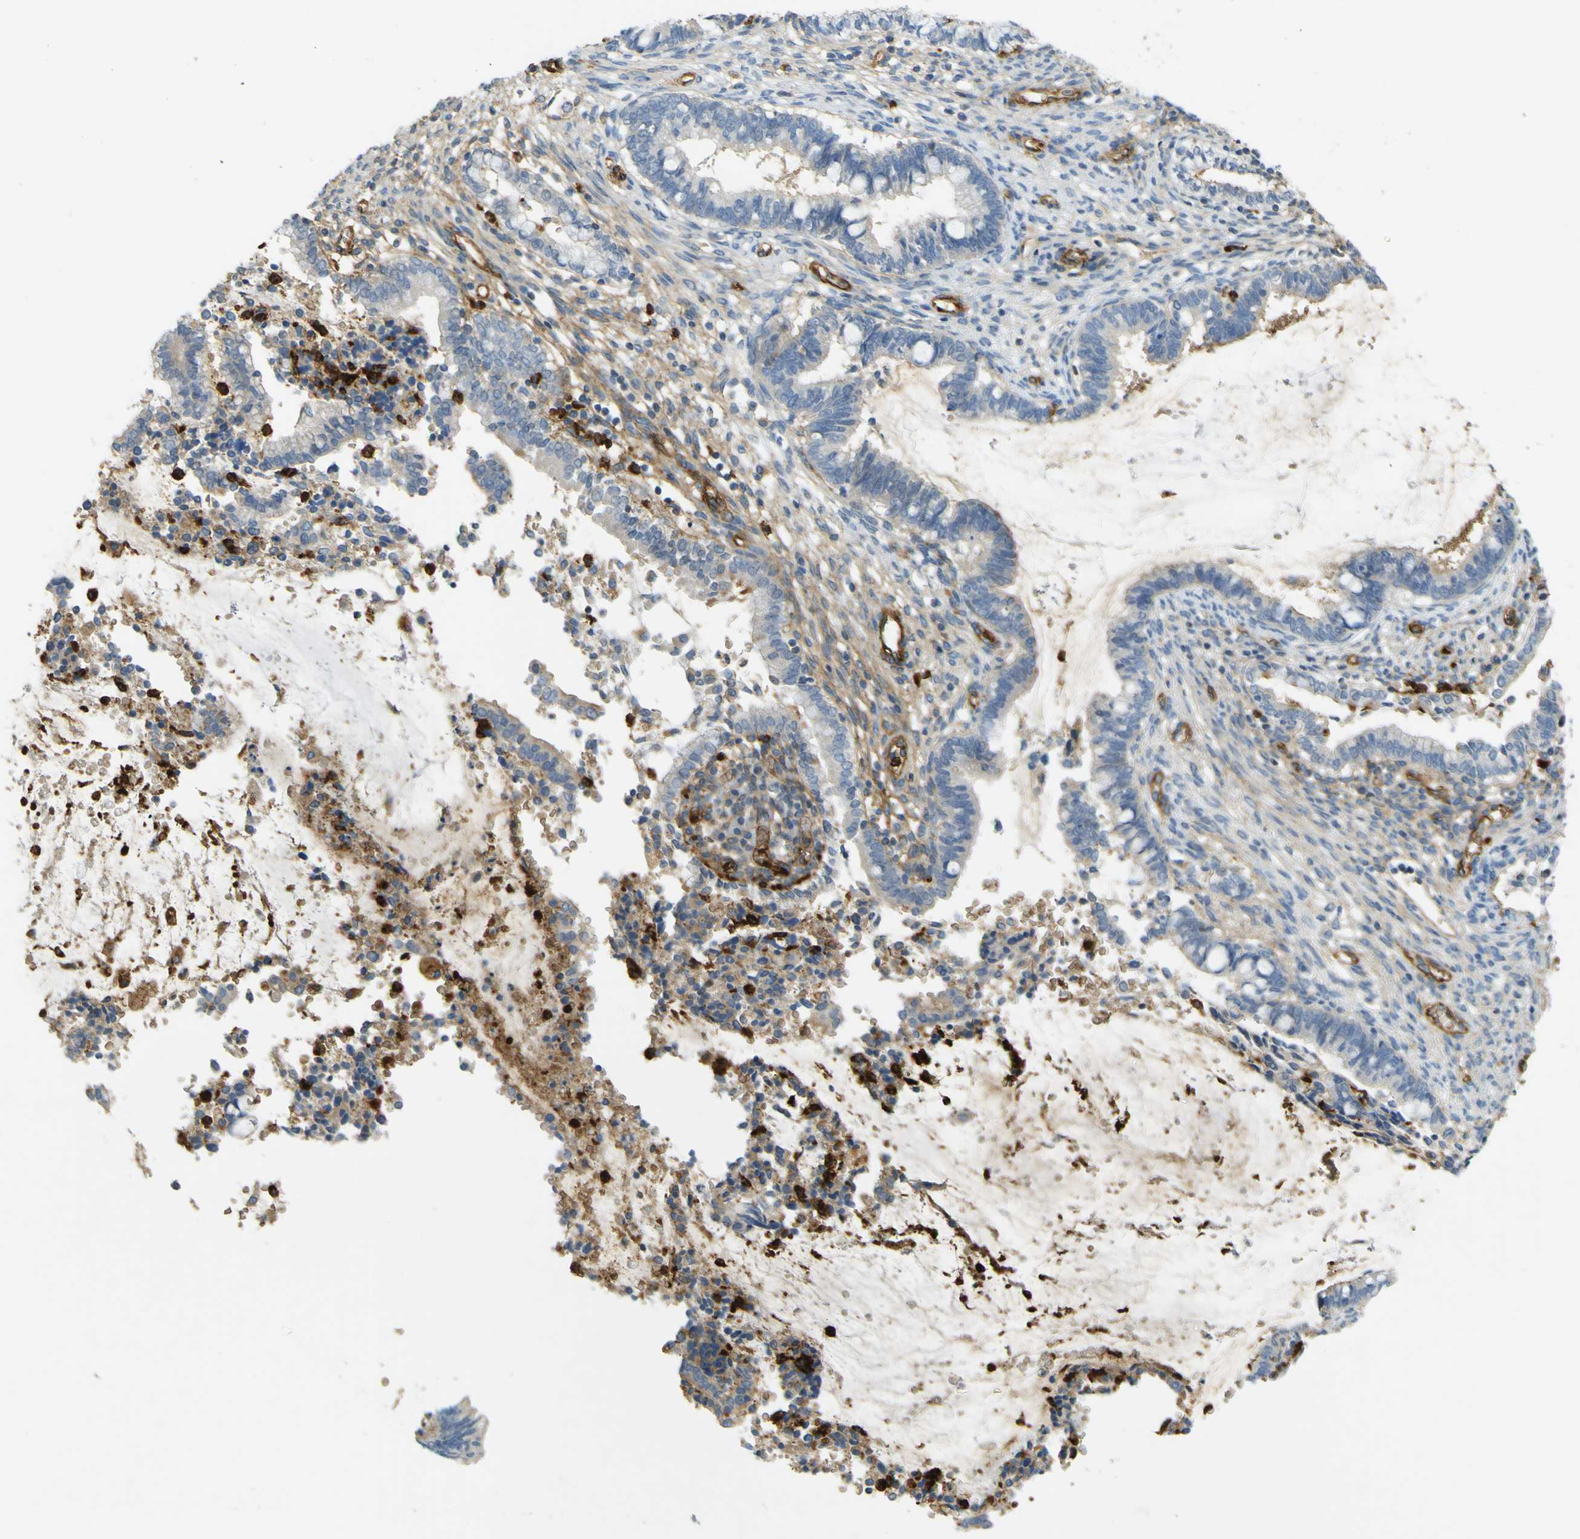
{"staining": {"intensity": "negative", "quantity": "none", "location": "none"}, "tissue": "cervical cancer", "cell_type": "Tumor cells", "image_type": "cancer", "snomed": [{"axis": "morphology", "description": "Adenocarcinoma, NOS"}, {"axis": "topography", "description": "Cervix"}], "caption": "An image of cervical cancer (adenocarcinoma) stained for a protein displays no brown staining in tumor cells.", "gene": "PLXDC1", "patient": {"sex": "female", "age": 44}}